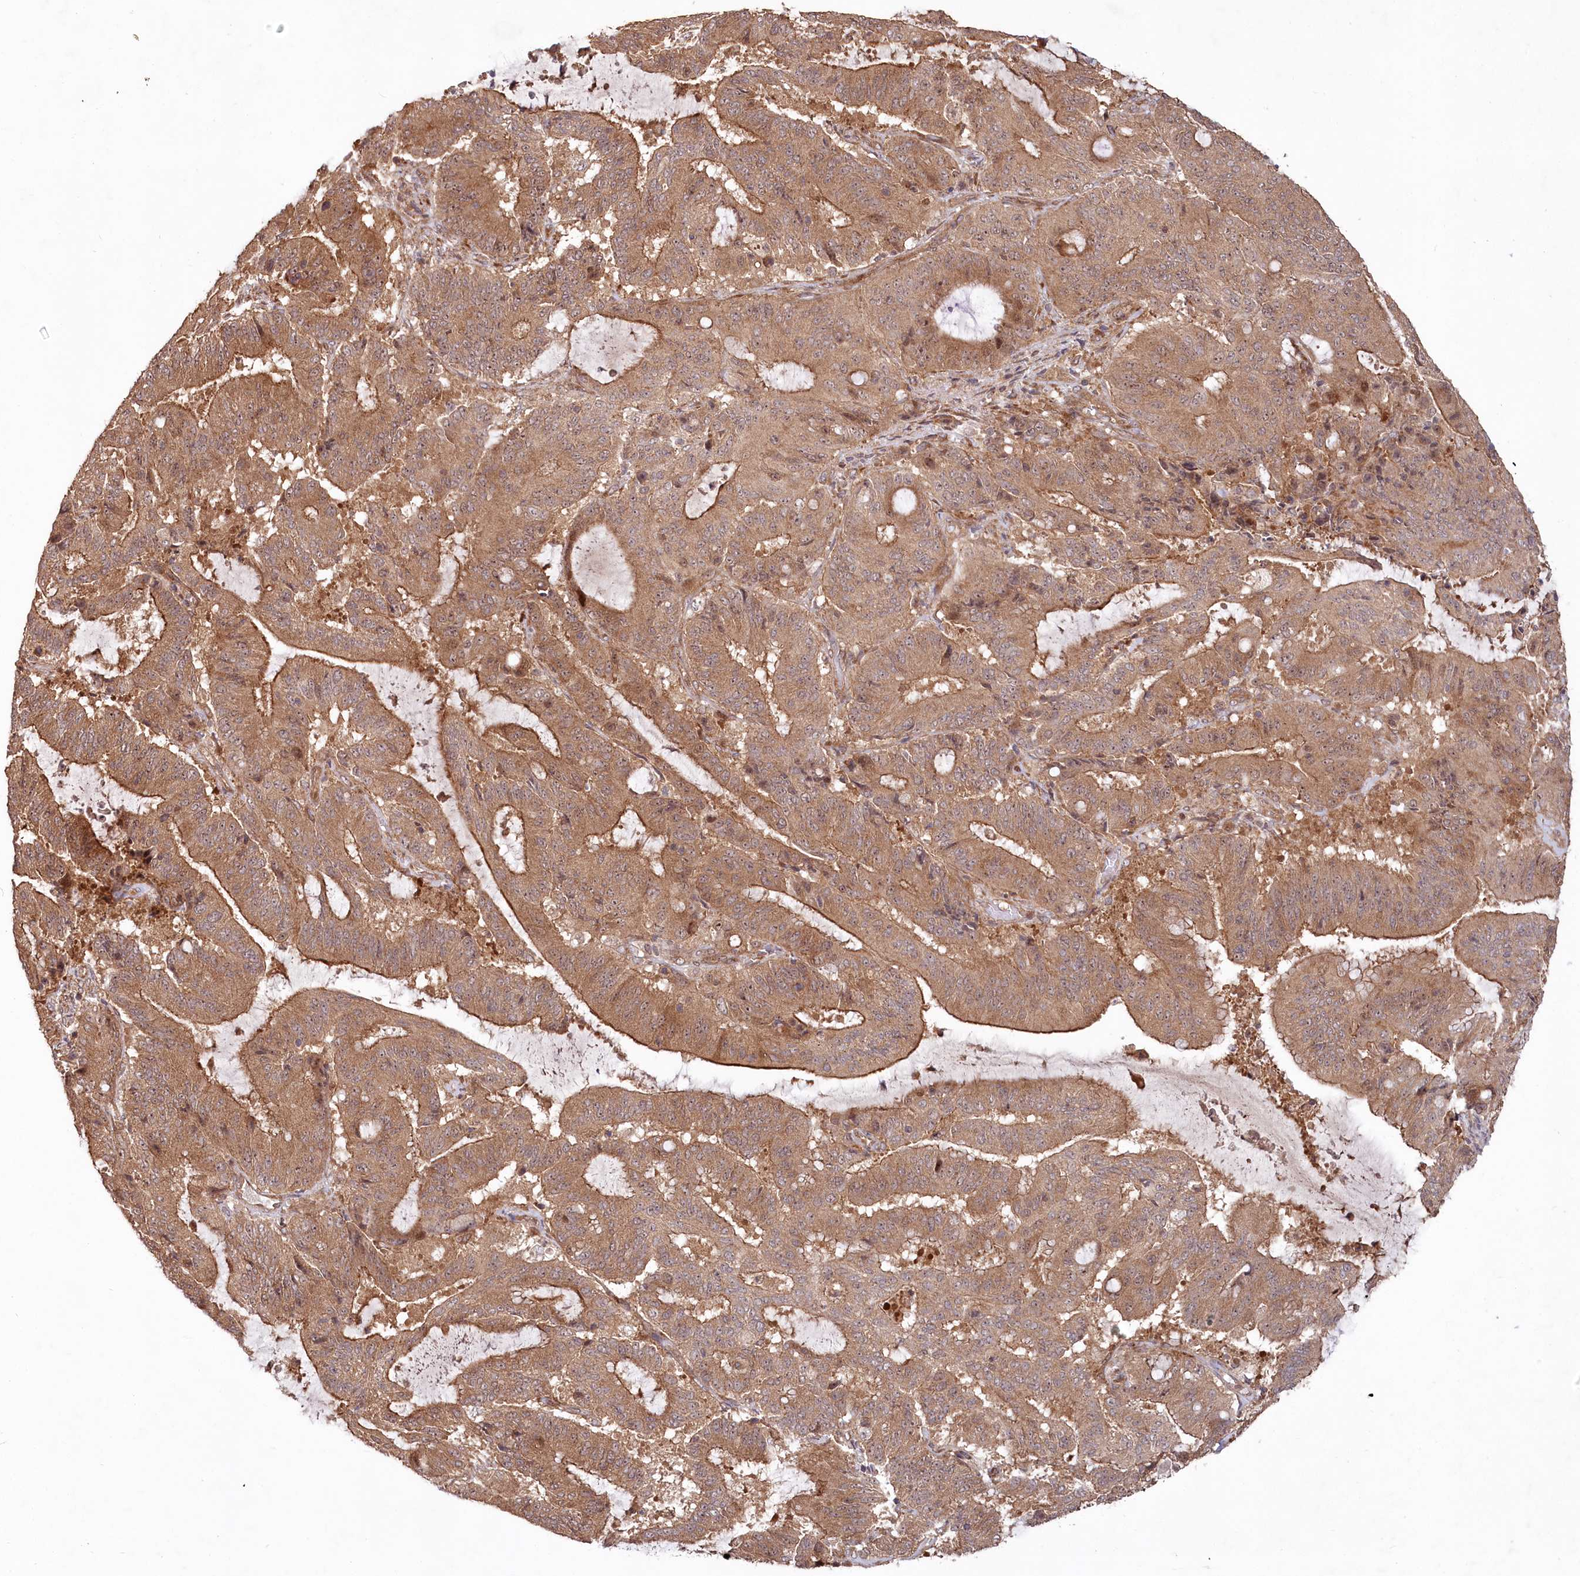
{"staining": {"intensity": "moderate", "quantity": ">75%", "location": "cytoplasmic/membranous,nuclear"}, "tissue": "liver cancer", "cell_type": "Tumor cells", "image_type": "cancer", "snomed": [{"axis": "morphology", "description": "Normal tissue, NOS"}, {"axis": "morphology", "description": "Cholangiocarcinoma"}, {"axis": "topography", "description": "Liver"}, {"axis": "topography", "description": "Peripheral nerve tissue"}], "caption": "Cholangiocarcinoma (liver) stained for a protein exhibits moderate cytoplasmic/membranous and nuclear positivity in tumor cells.", "gene": "TBCA", "patient": {"sex": "female", "age": 73}}